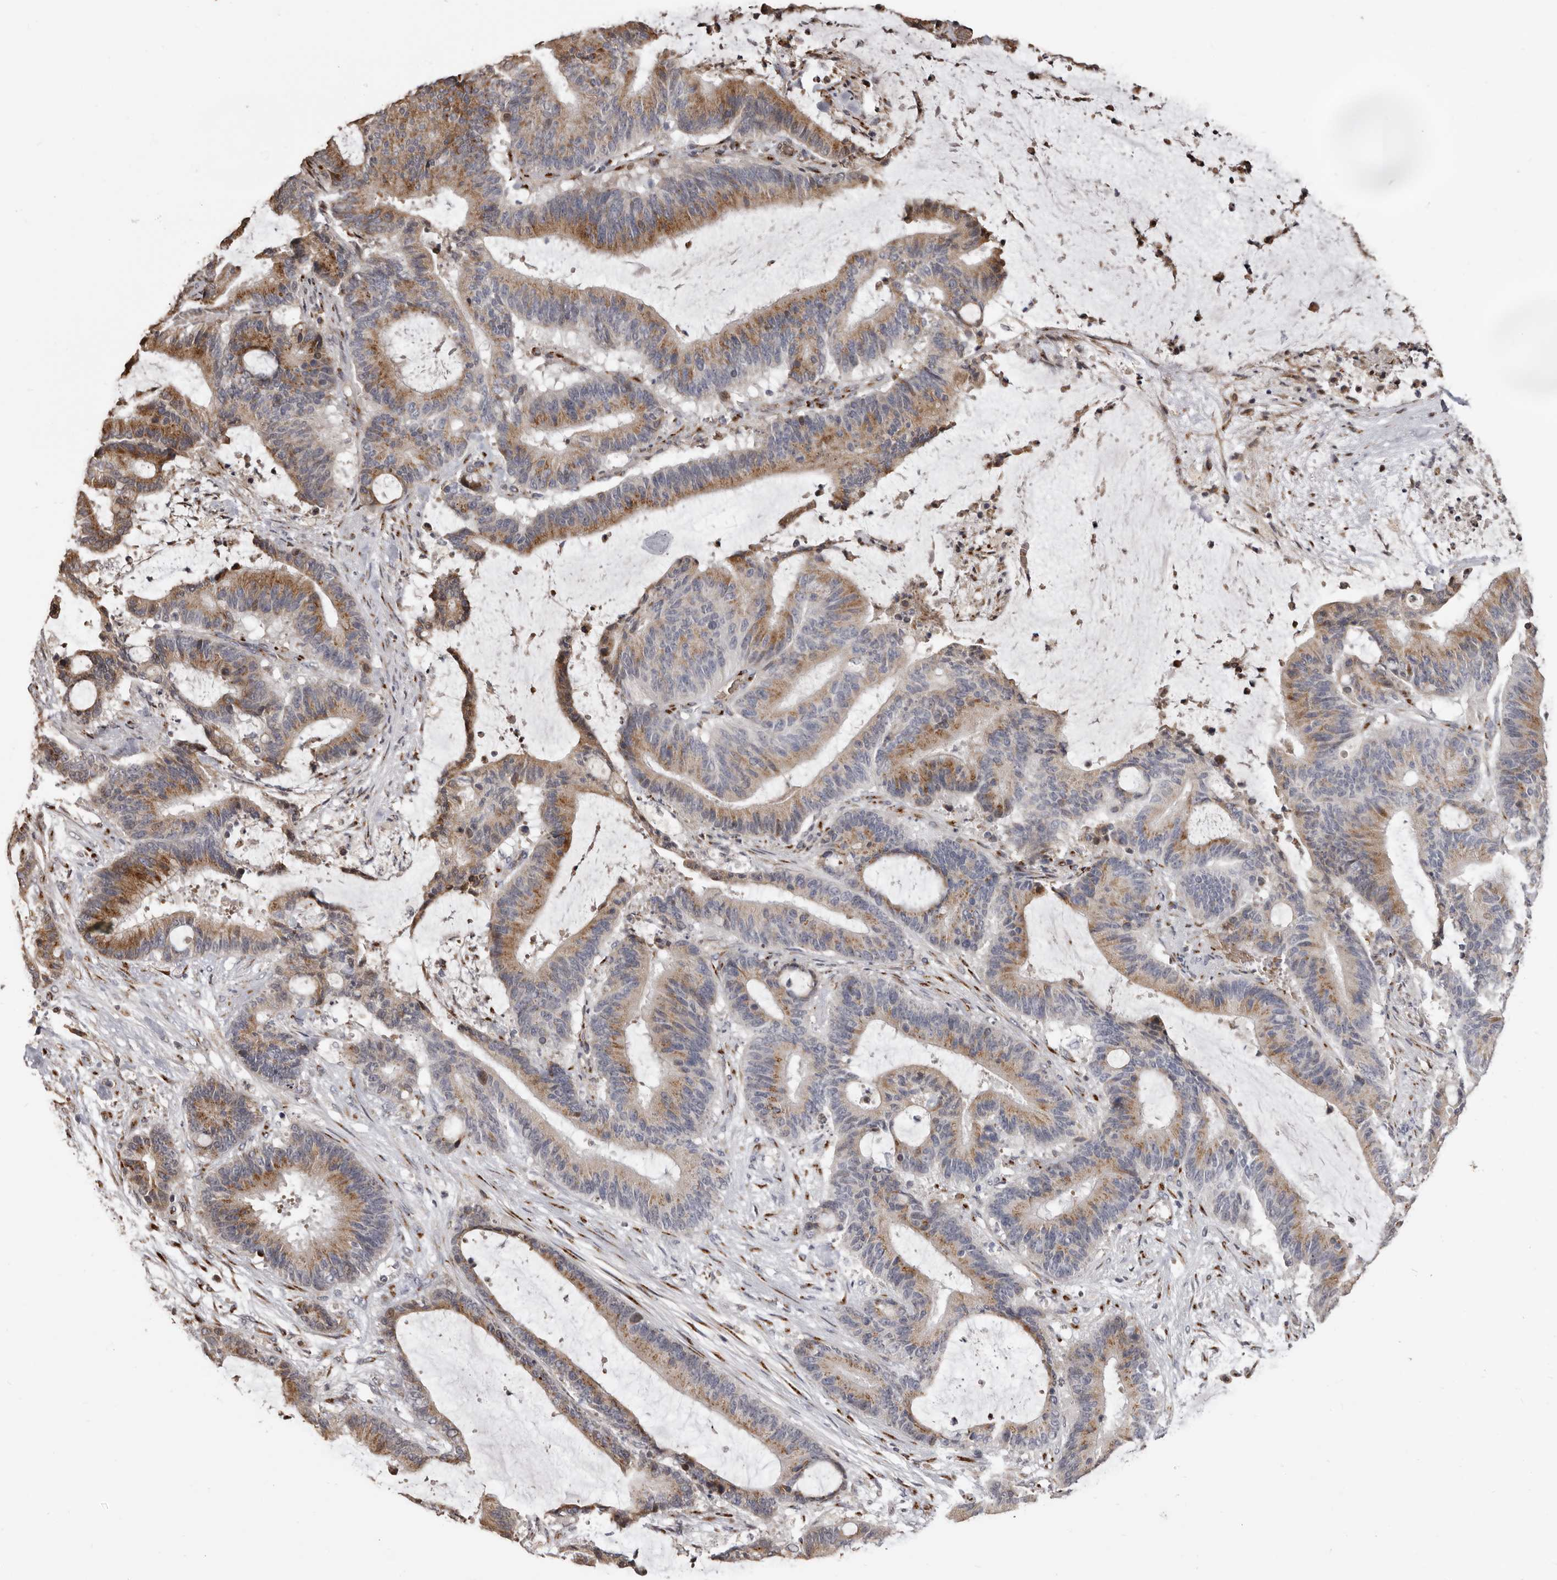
{"staining": {"intensity": "moderate", "quantity": ">75%", "location": "cytoplasmic/membranous"}, "tissue": "liver cancer", "cell_type": "Tumor cells", "image_type": "cancer", "snomed": [{"axis": "morphology", "description": "Normal tissue, NOS"}, {"axis": "morphology", "description": "Cholangiocarcinoma"}, {"axis": "topography", "description": "Liver"}, {"axis": "topography", "description": "Peripheral nerve tissue"}], "caption": "Immunohistochemistry (IHC) of human liver cancer demonstrates medium levels of moderate cytoplasmic/membranous expression in about >75% of tumor cells.", "gene": "ENTREP1", "patient": {"sex": "female", "age": 73}}